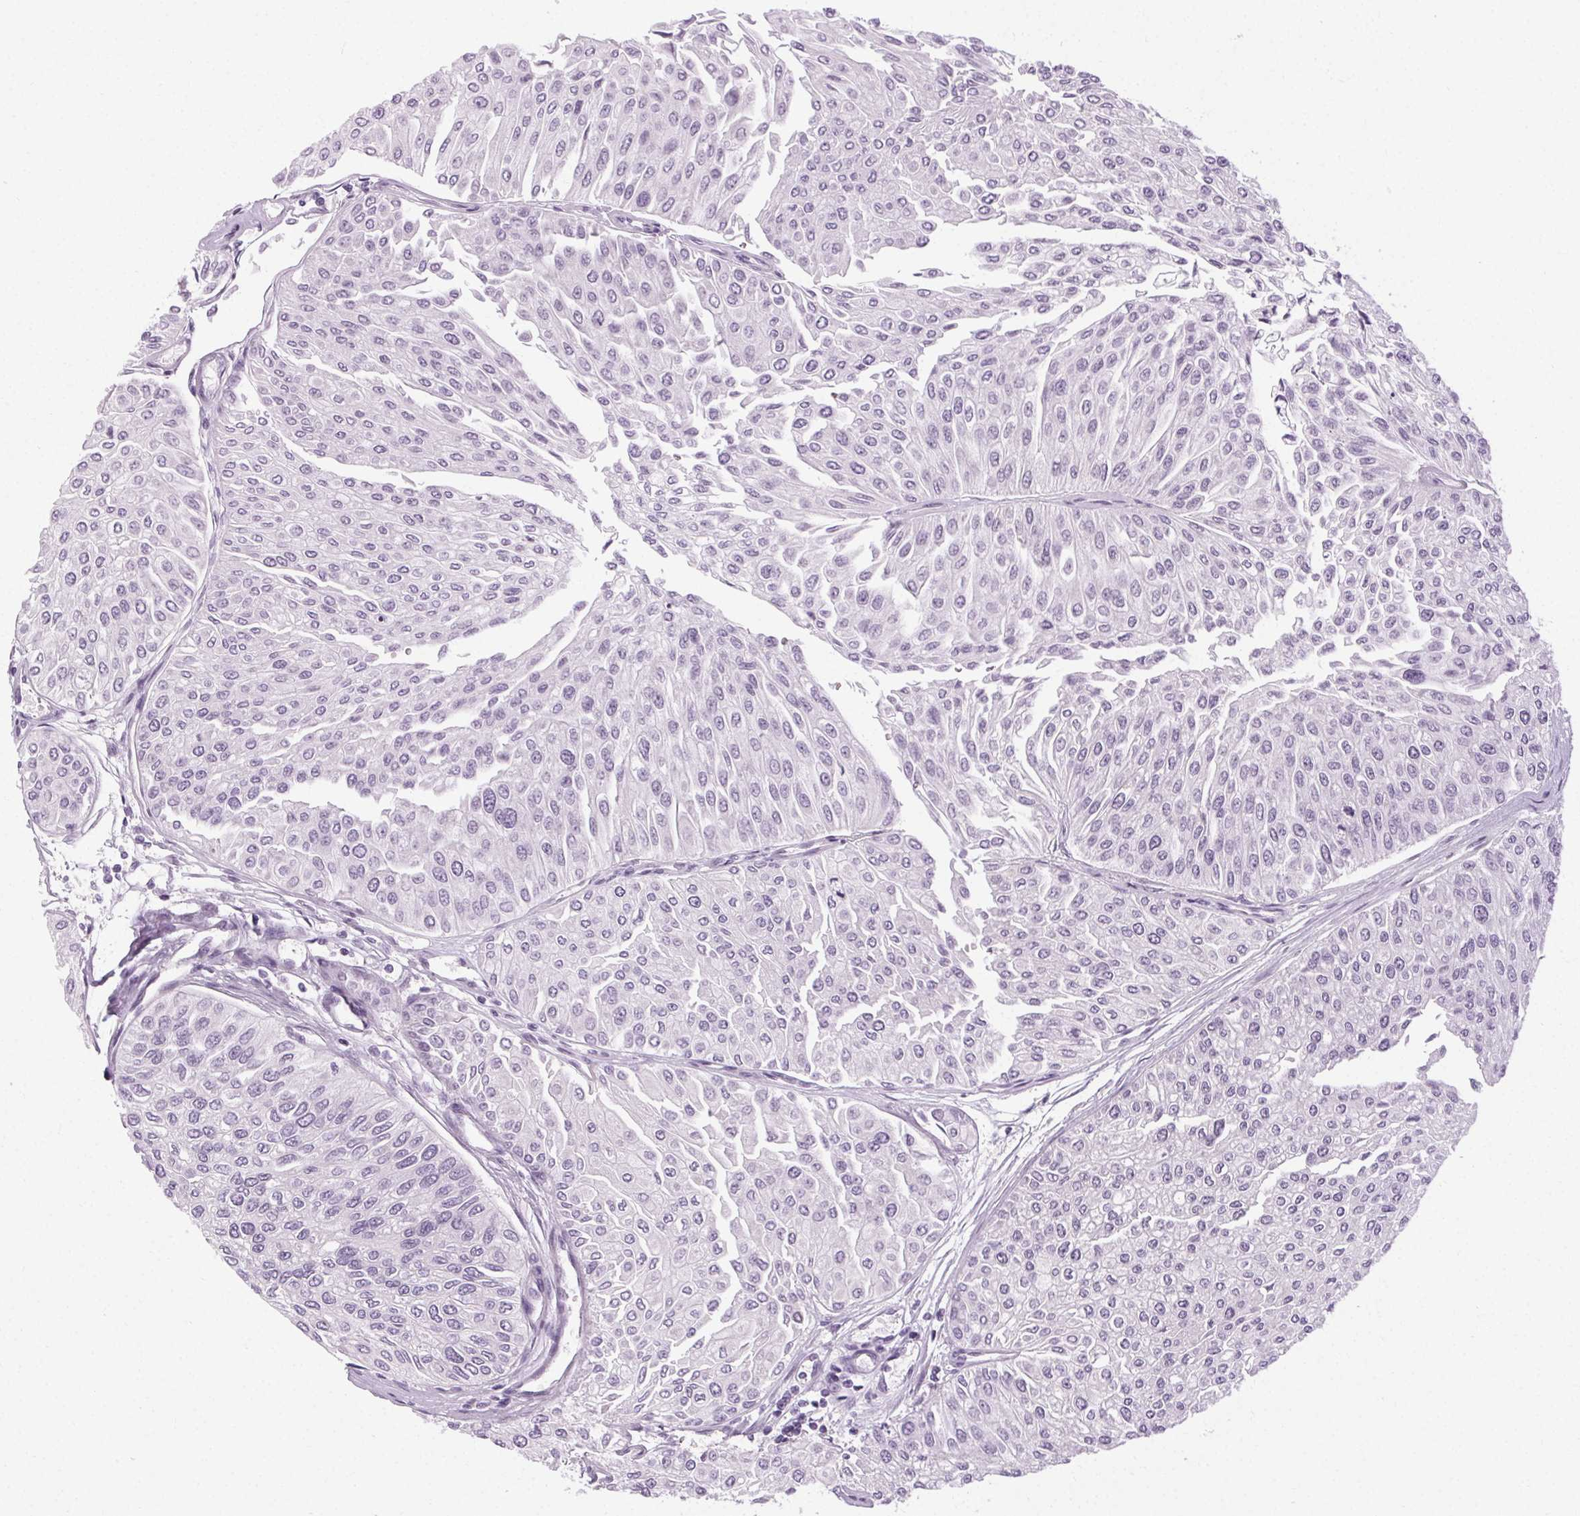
{"staining": {"intensity": "negative", "quantity": "none", "location": "none"}, "tissue": "urothelial cancer", "cell_type": "Tumor cells", "image_type": "cancer", "snomed": [{"axis": "morphology", "description": "Urothelial carcinoma, NOS"}, {"axis": "topography", "description": "Urinary bladder"}], "caption": "Transitional cell carcinoma was stained to show a protein in brown. There is no significant expression in tumor cells. (DAB immunohistochemistry (IHC), high magnification).", "gene": "POMC", "patient": {"sex": "male", "age": 67}}